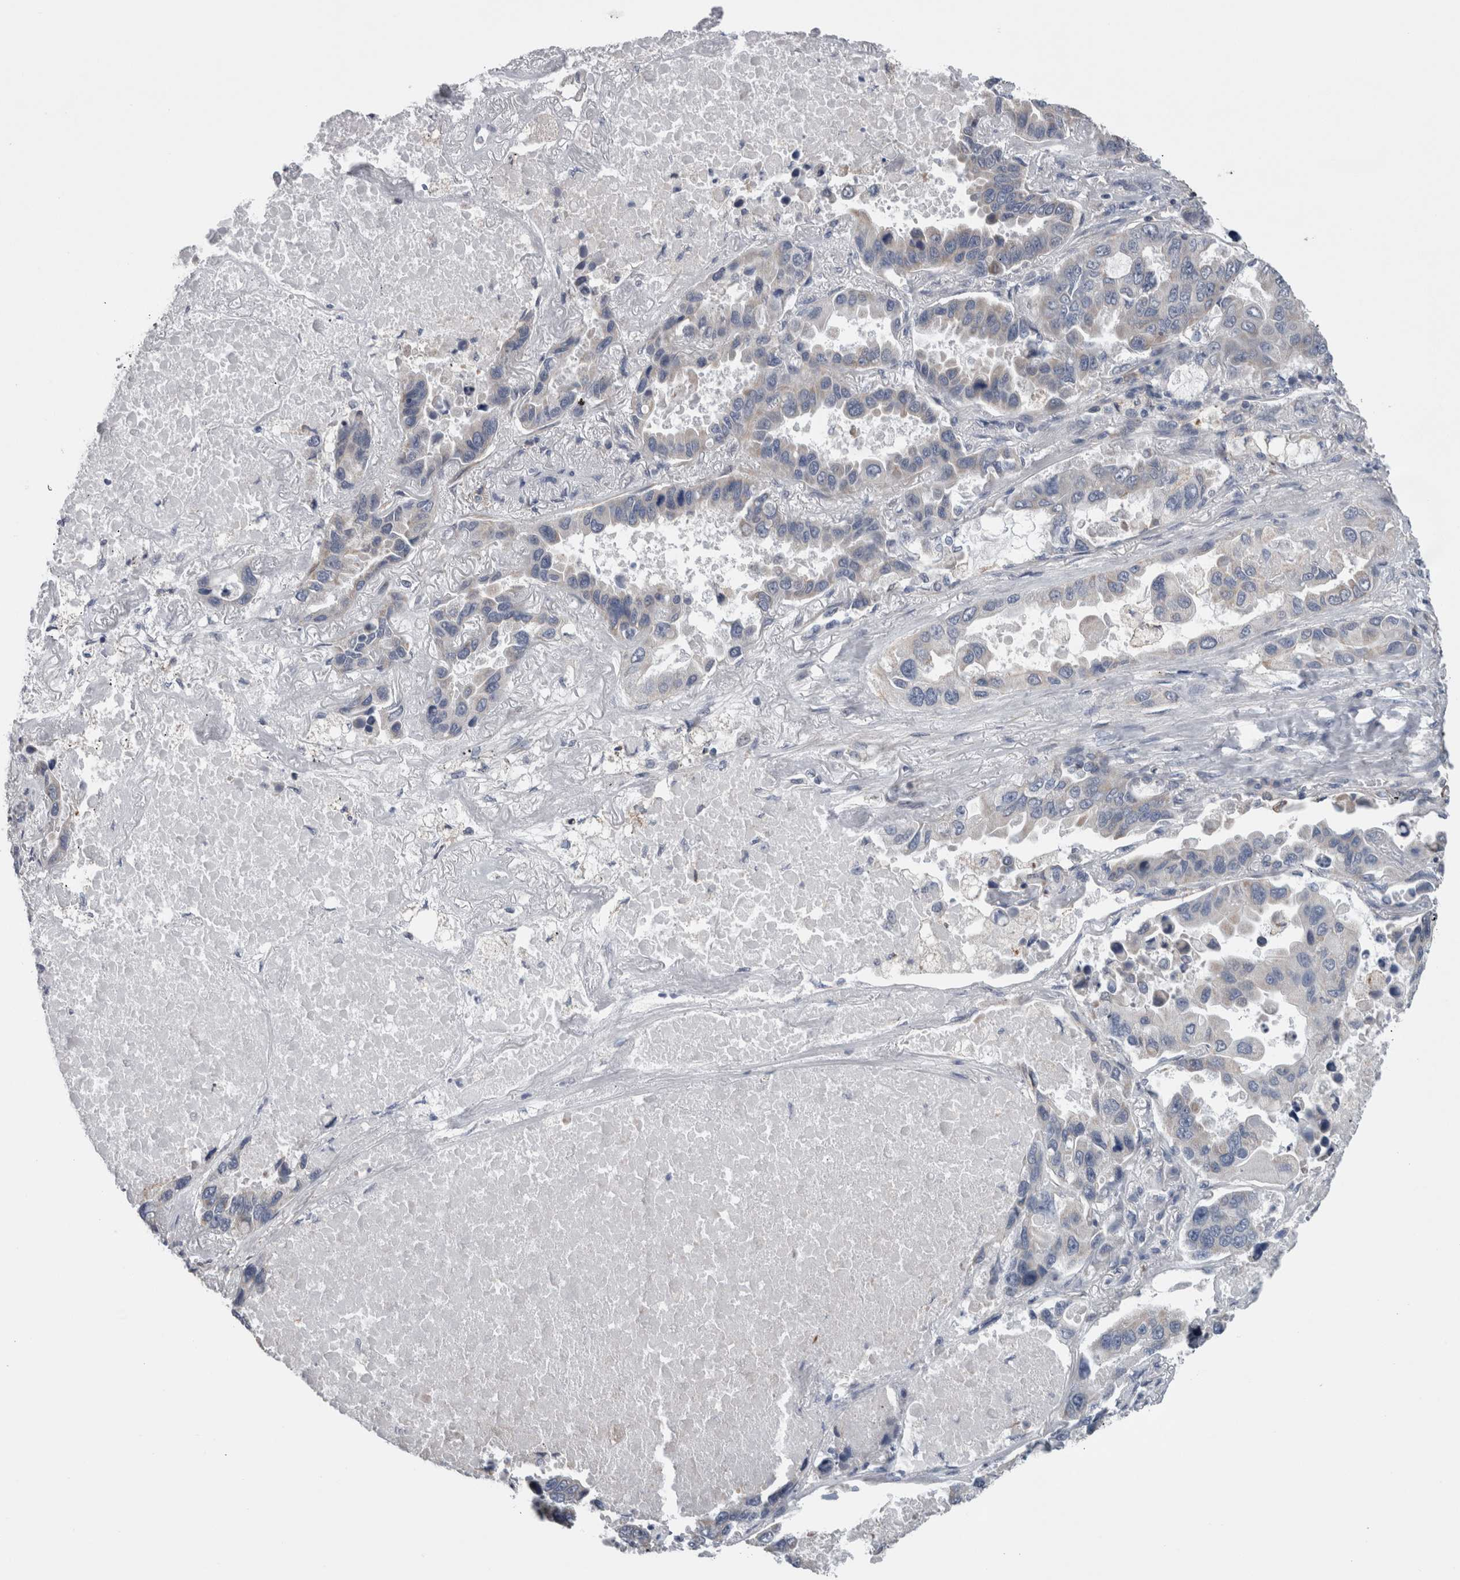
{"staining": {"intensity": "negative", "quantity": "none", "location": "none"}, "tissue": "lung cancer", "cell_type": "Tumor cells", "image_type": "cancer", "snomed": [{"axis": "morphology", "description": "Adenocarcinoma, NOS"}, {"axis": "topography", "description": "Lung"}], "caption": "The immunohistochemistry histopathology image has no significant expression in tumor cells of lung cancer (adenocarcinoma) tissue.", "gene": "GDAP1", "patient": {"sex": "male", "age": 64}}